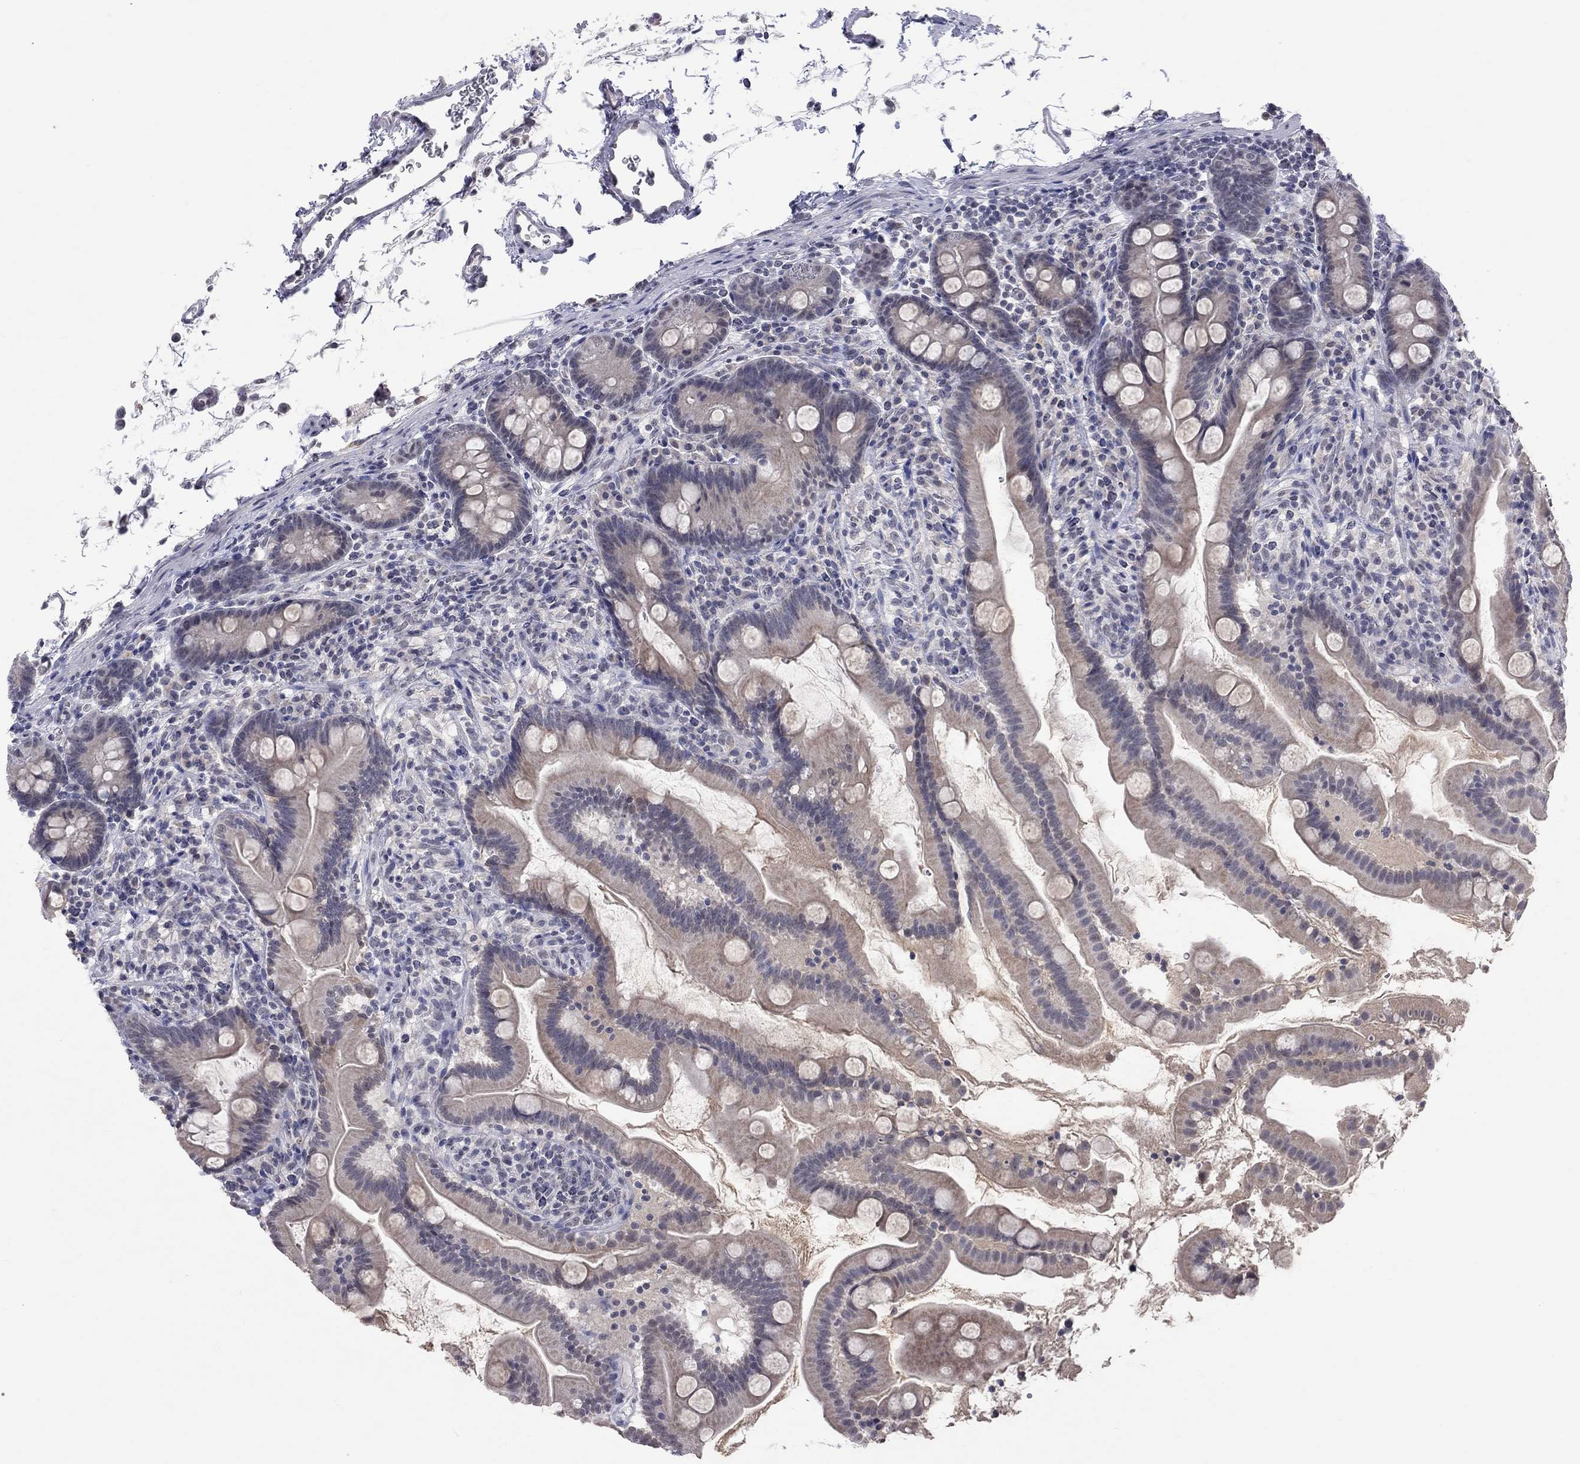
{"staining": {"intensity": "weak", "quantity": "25%-75%", "location": "cytoplasmic/membranous"}, "tissue": "small intestine", "cell_type": "Glandular cells", "image_type": "normal", "snomed": [{"axis": "morphology", "description": "Normal tissue, NOS"}, {"axis": "topography", "description": "Small intestine"}], "caption": "Immunohistochemical staining of unremarkable human small intestine displays weak cytoplasmic/membranous protein positivity in about 25%-75% of glandular cells. The protein is shown in brown color, while the nuclei are stained blue.", "gene": "TMEM143", "patient": {"sex": "female", "age": 44}}